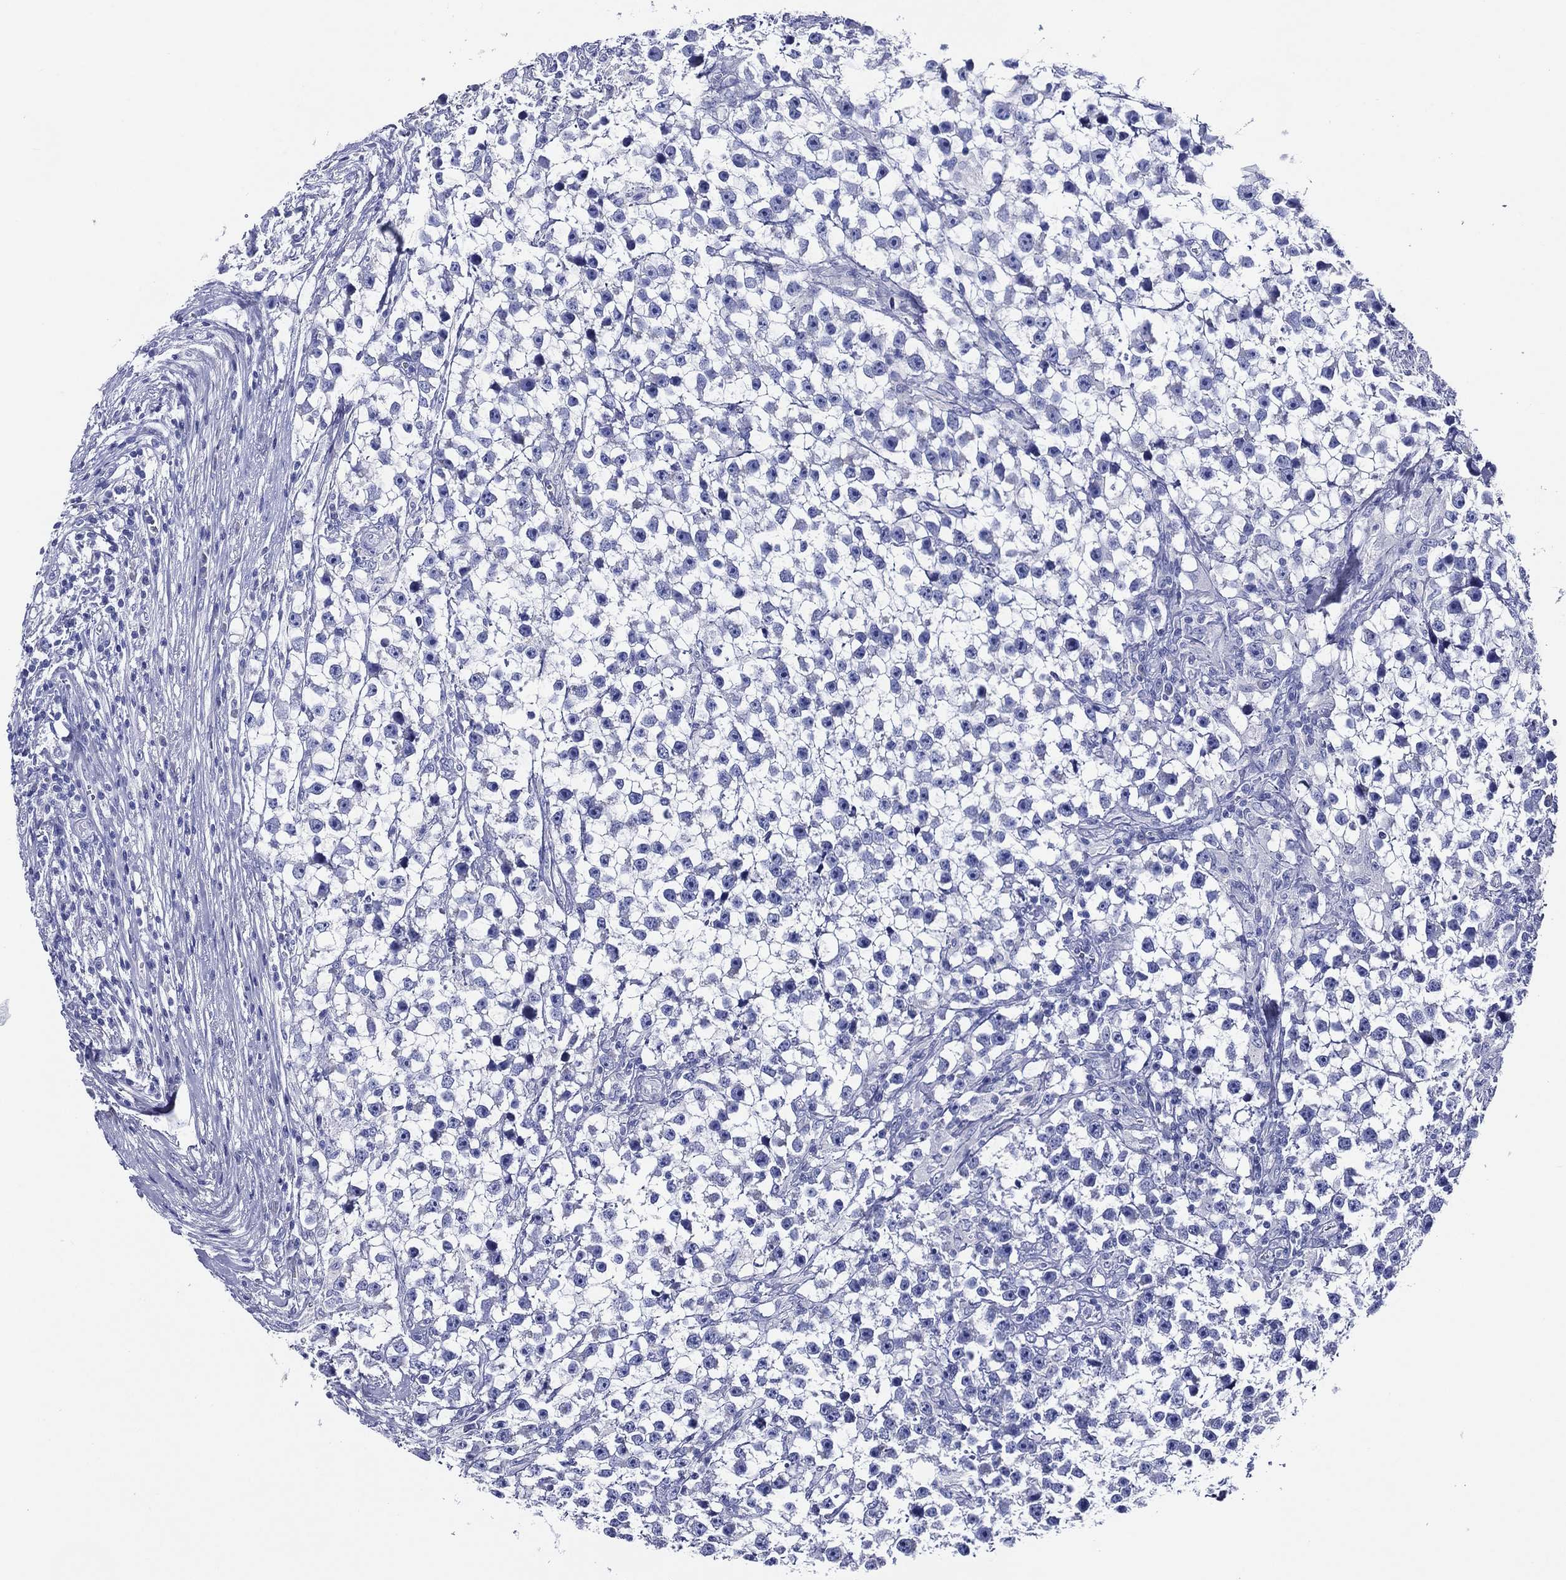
{"staining": {"intensity": "negative", "quantity": "none", "location": "none"}, "tissue": "testis cancer", "cell_type": "Tumor cells", "image_type": "cancer", "snomed": [{"axis": "morphology", "description": "Seminoma, NOS"}, {"axis": "topography", "description": "Testis"}], "caption": "The micrograph exhibits no significant expression in tumor cells of testis cancer (seminoma).", "gene": "ACE2", "patient": {"sex": "male", "age": 59}}